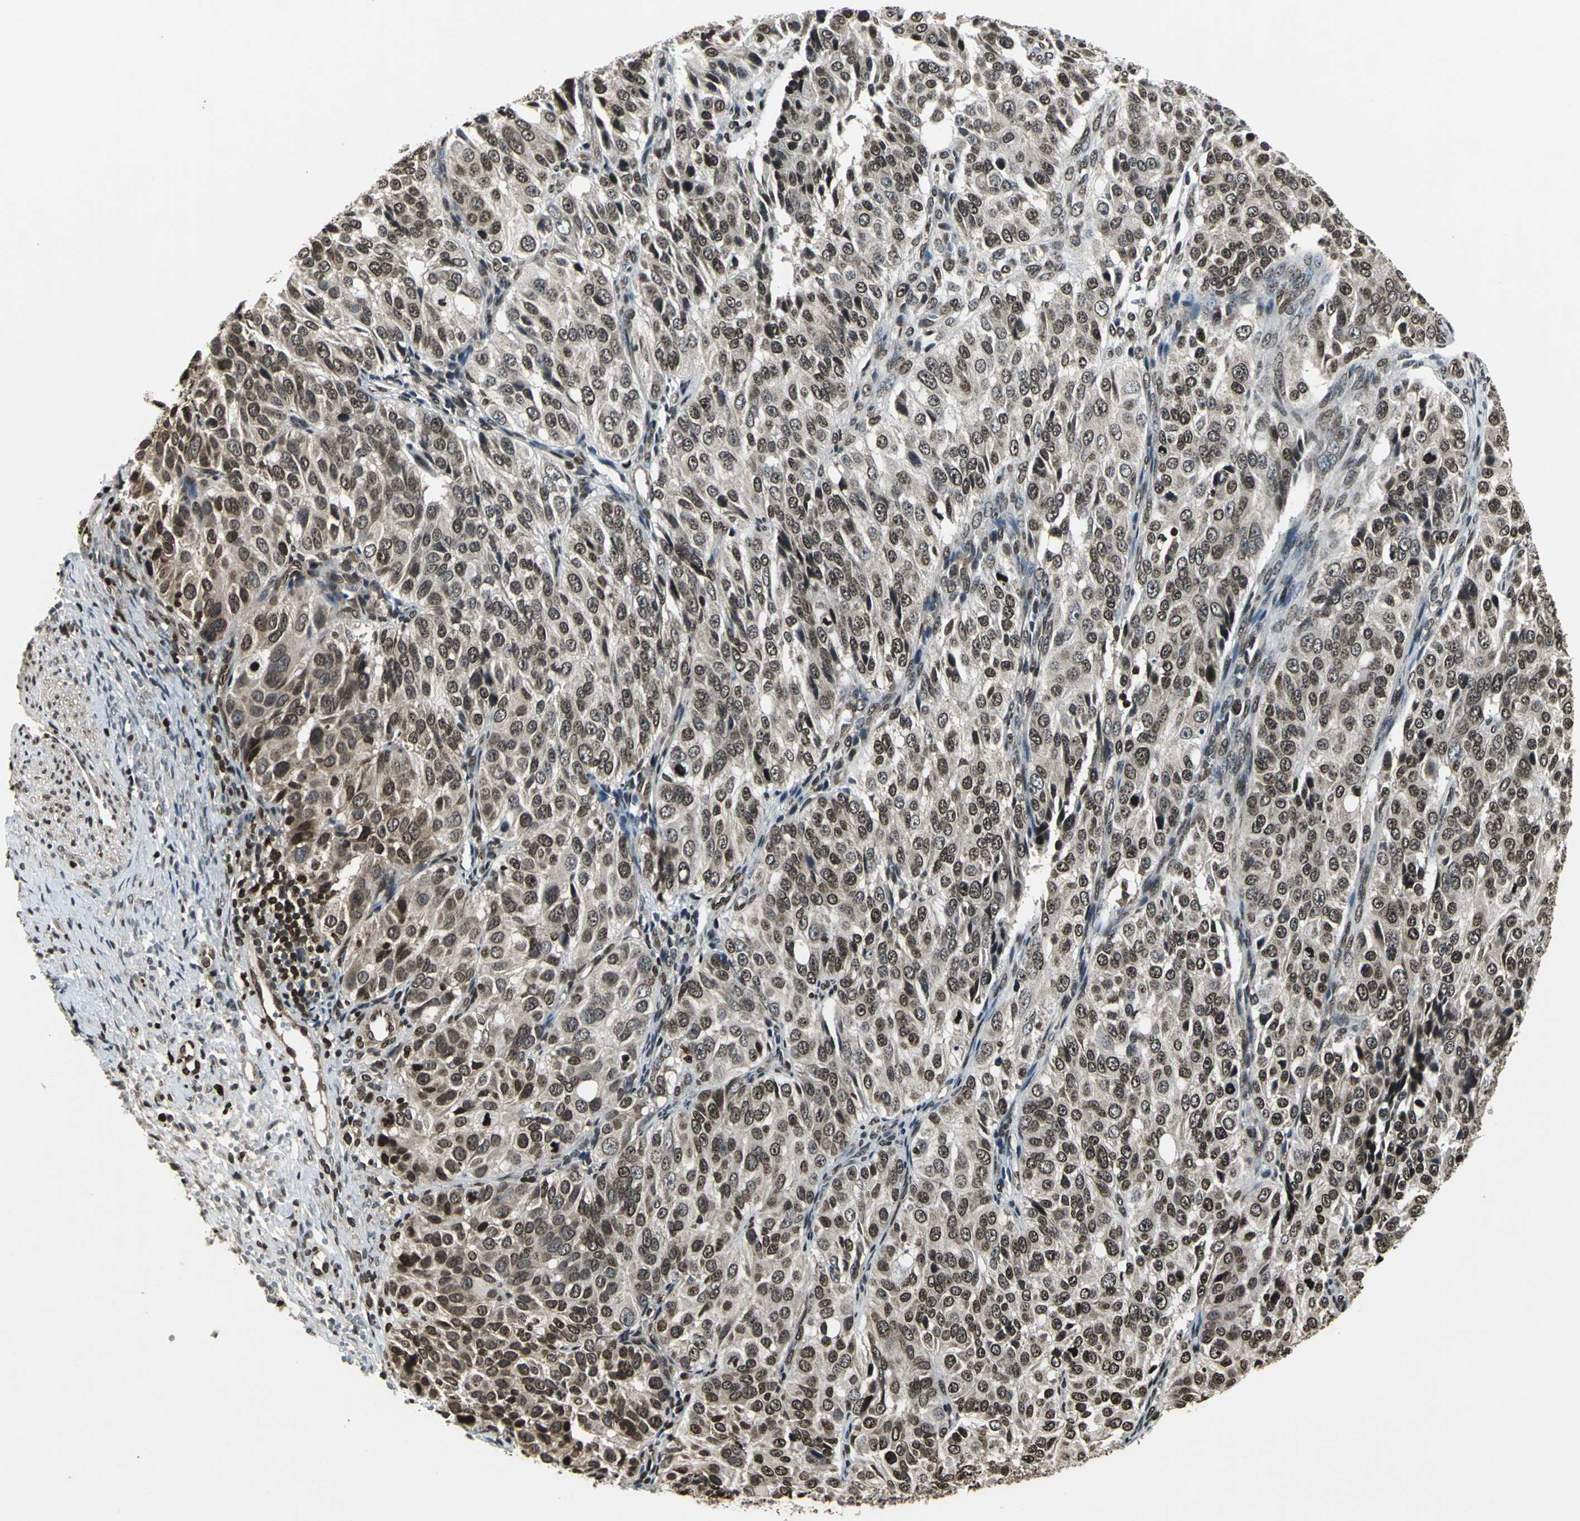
{"staining": {"intensity": "strong", "quantity": ">75%", "location": "cytoplasmic/membranous,nuclear"}, "tissue": "ovarian cancer", "cell_type": "Tumor cells", "image_type": "cancer", "snomed": [{"axis": "morphology", "description": "Carcinoma, endometroid"}, {"axis": "topography", "description": "Ovary"}], "caption": "A histopathology image of human ovarian cancer (endometroid carcinoma) stained for a protein exhibits strong cytoplasmic/membranous and nuclear brown staining in tumor cells. (brown staining indicates protein expression, while blue staining denotes nuclei).", "gene": "AHR", "patient": {"sex": "female", "age": 51}}